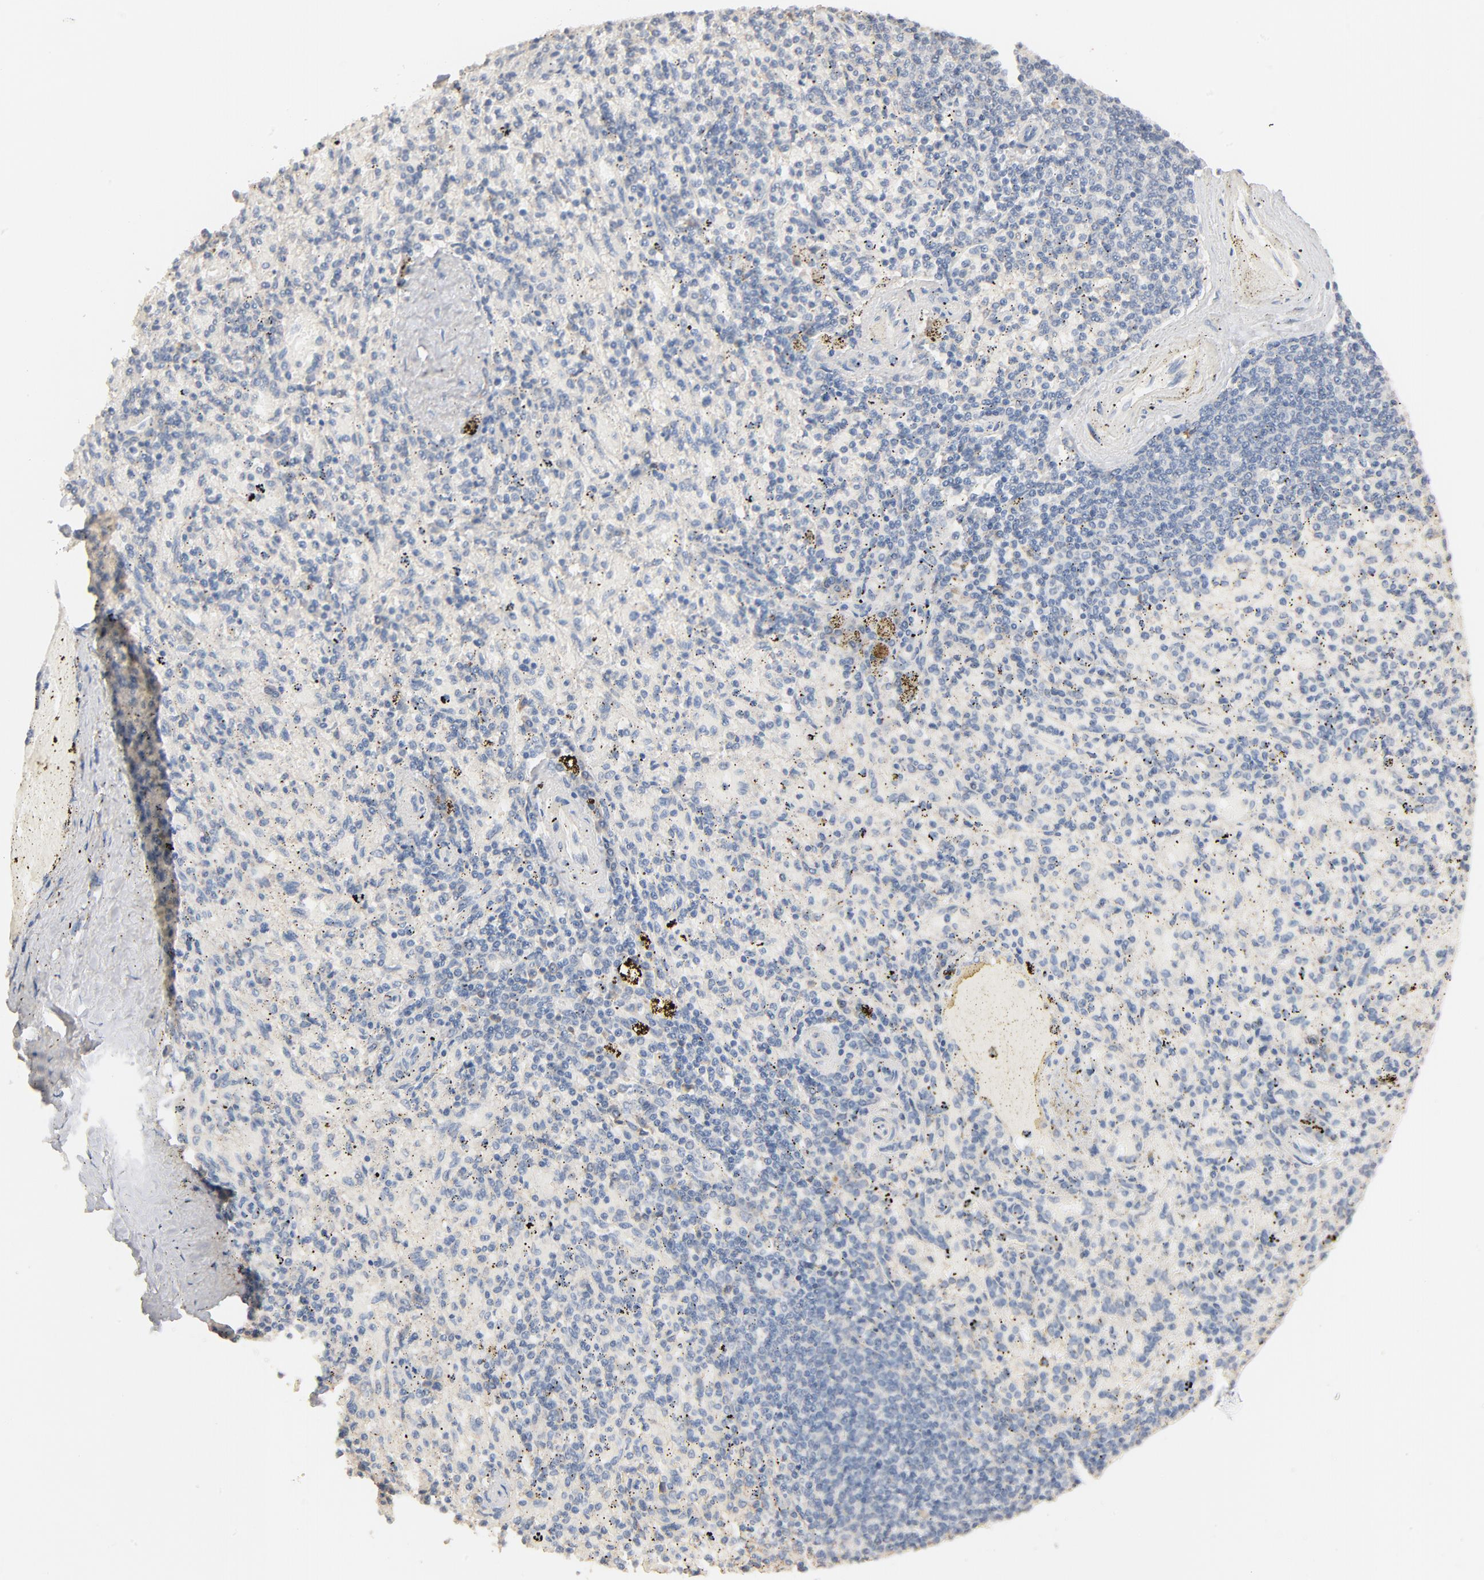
{"staining": {"intensity": "negative", "quantity": "none", "location": "none"}, "tissue": "spleen", "cell_type": "Cells in red pulp", "image_type": "normal", "snomed": [{"axis": "morphology", "description": "Normal tissue, NOS"}, {"axis": "topography", "description": "Spleen"}], "caption": "Immunohistochemistry photomicrograph of unremarkable spleen: human spleen stained with DAB (3,3'-diaminobenzidine) exhibits no significant protein expression in cells in red pulp.", "gene": "ZDHHC8", "patient": {"sex": "female", "age": 43}}